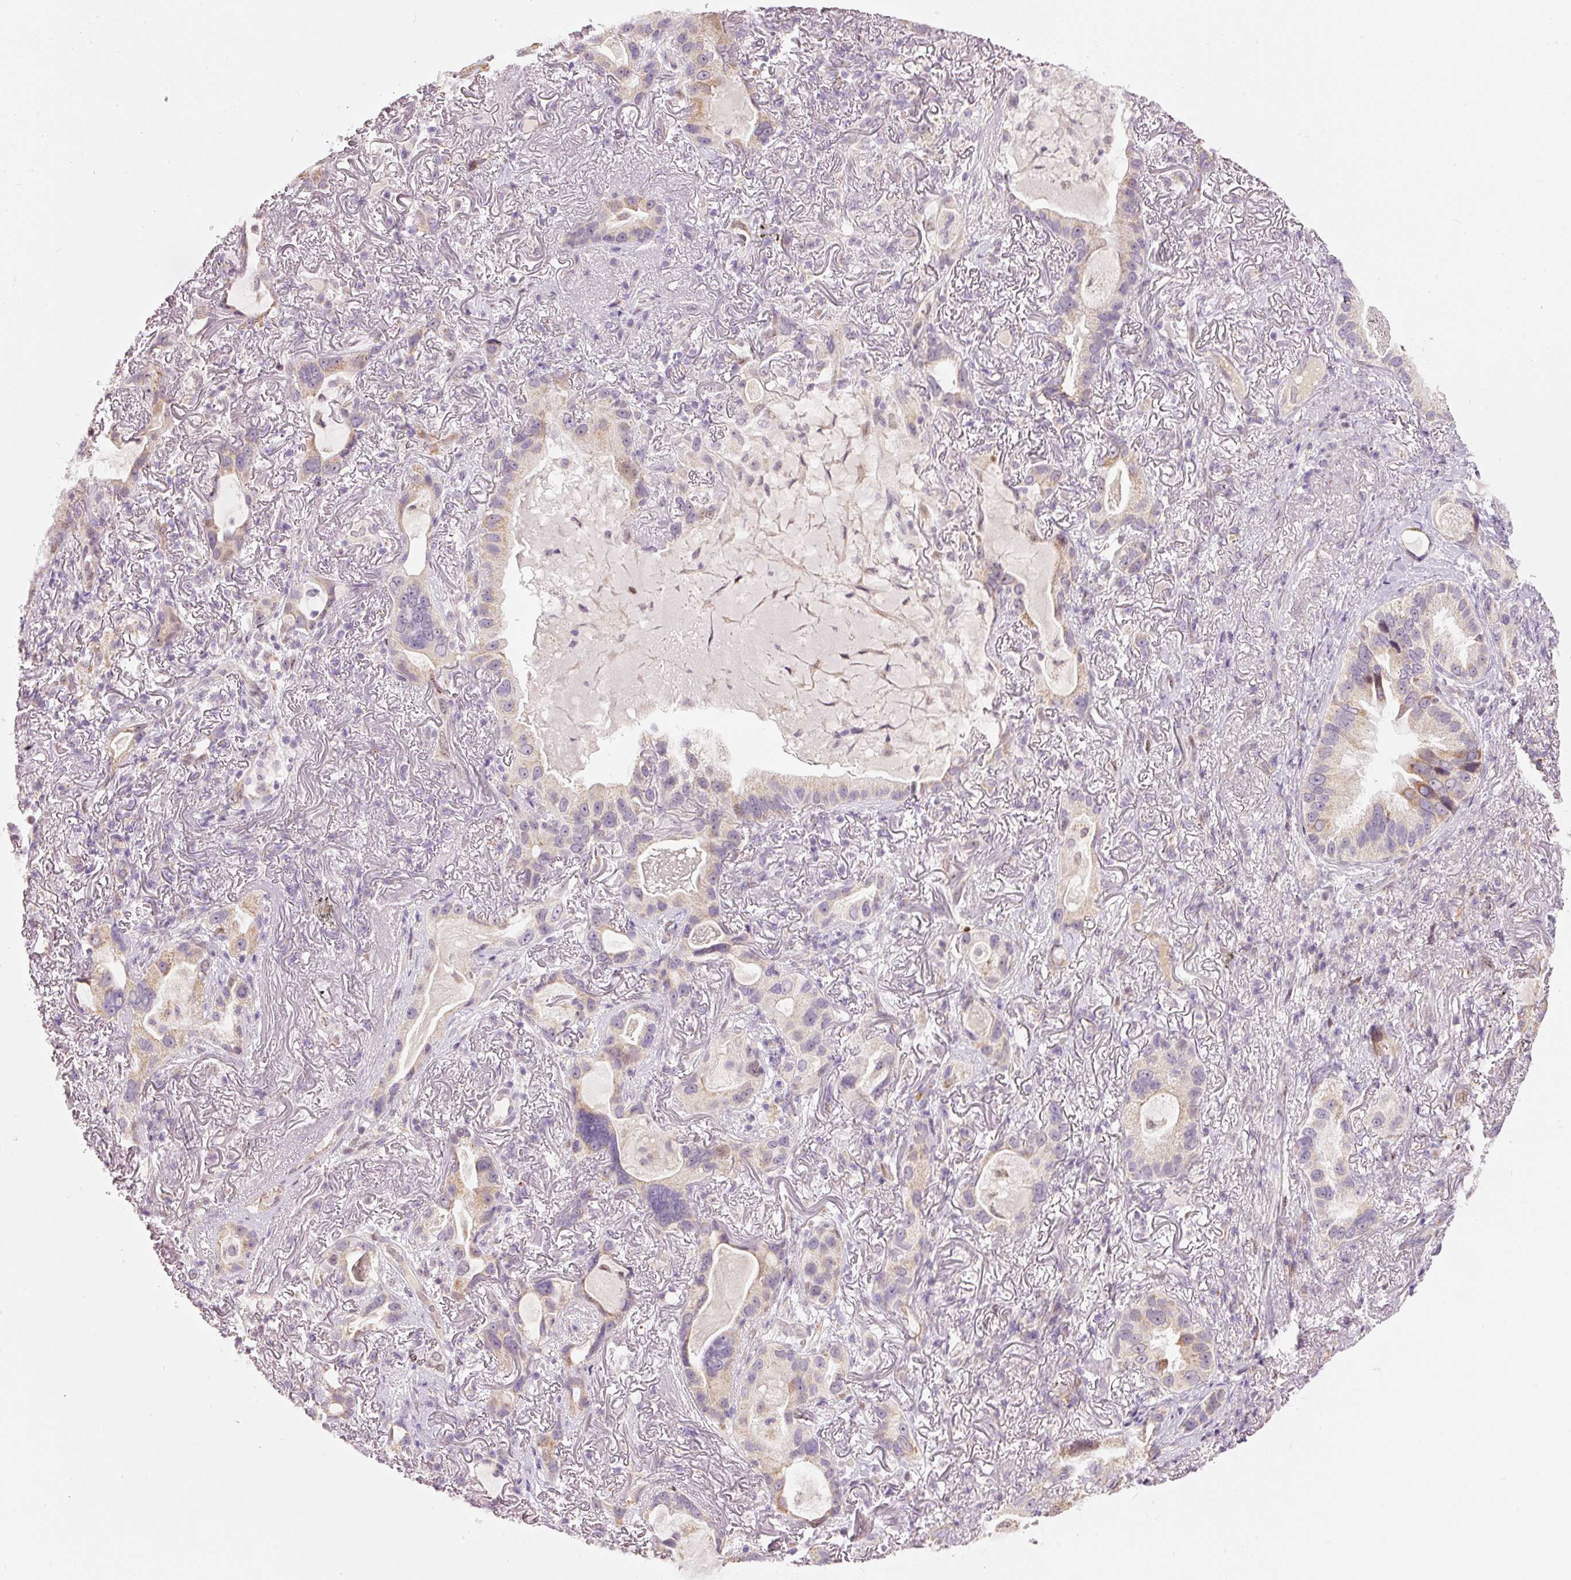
{"staining": {"intensity": "weak", "quantity": "25%-75%", "location": "cytoplasmic/membranous"}, "tissue": "lung cancer", "cell_type": "Tumor cells", "image_type": "cancer", "snomed": [{"axis": "morphology", "description": "Adenocarcinoma, NOS"}, {"axis": "topography", "description": "Lung"}], "caption": "Brown immunohistochemical staining in lung adenocarcinoma reveals weak cytoplasmic/membranous staining in about 25%-75% of tumor cells. Nuclei are stained in blue.", "gene": "RNF39", "patient": {"sex": "female", "age": 69}}